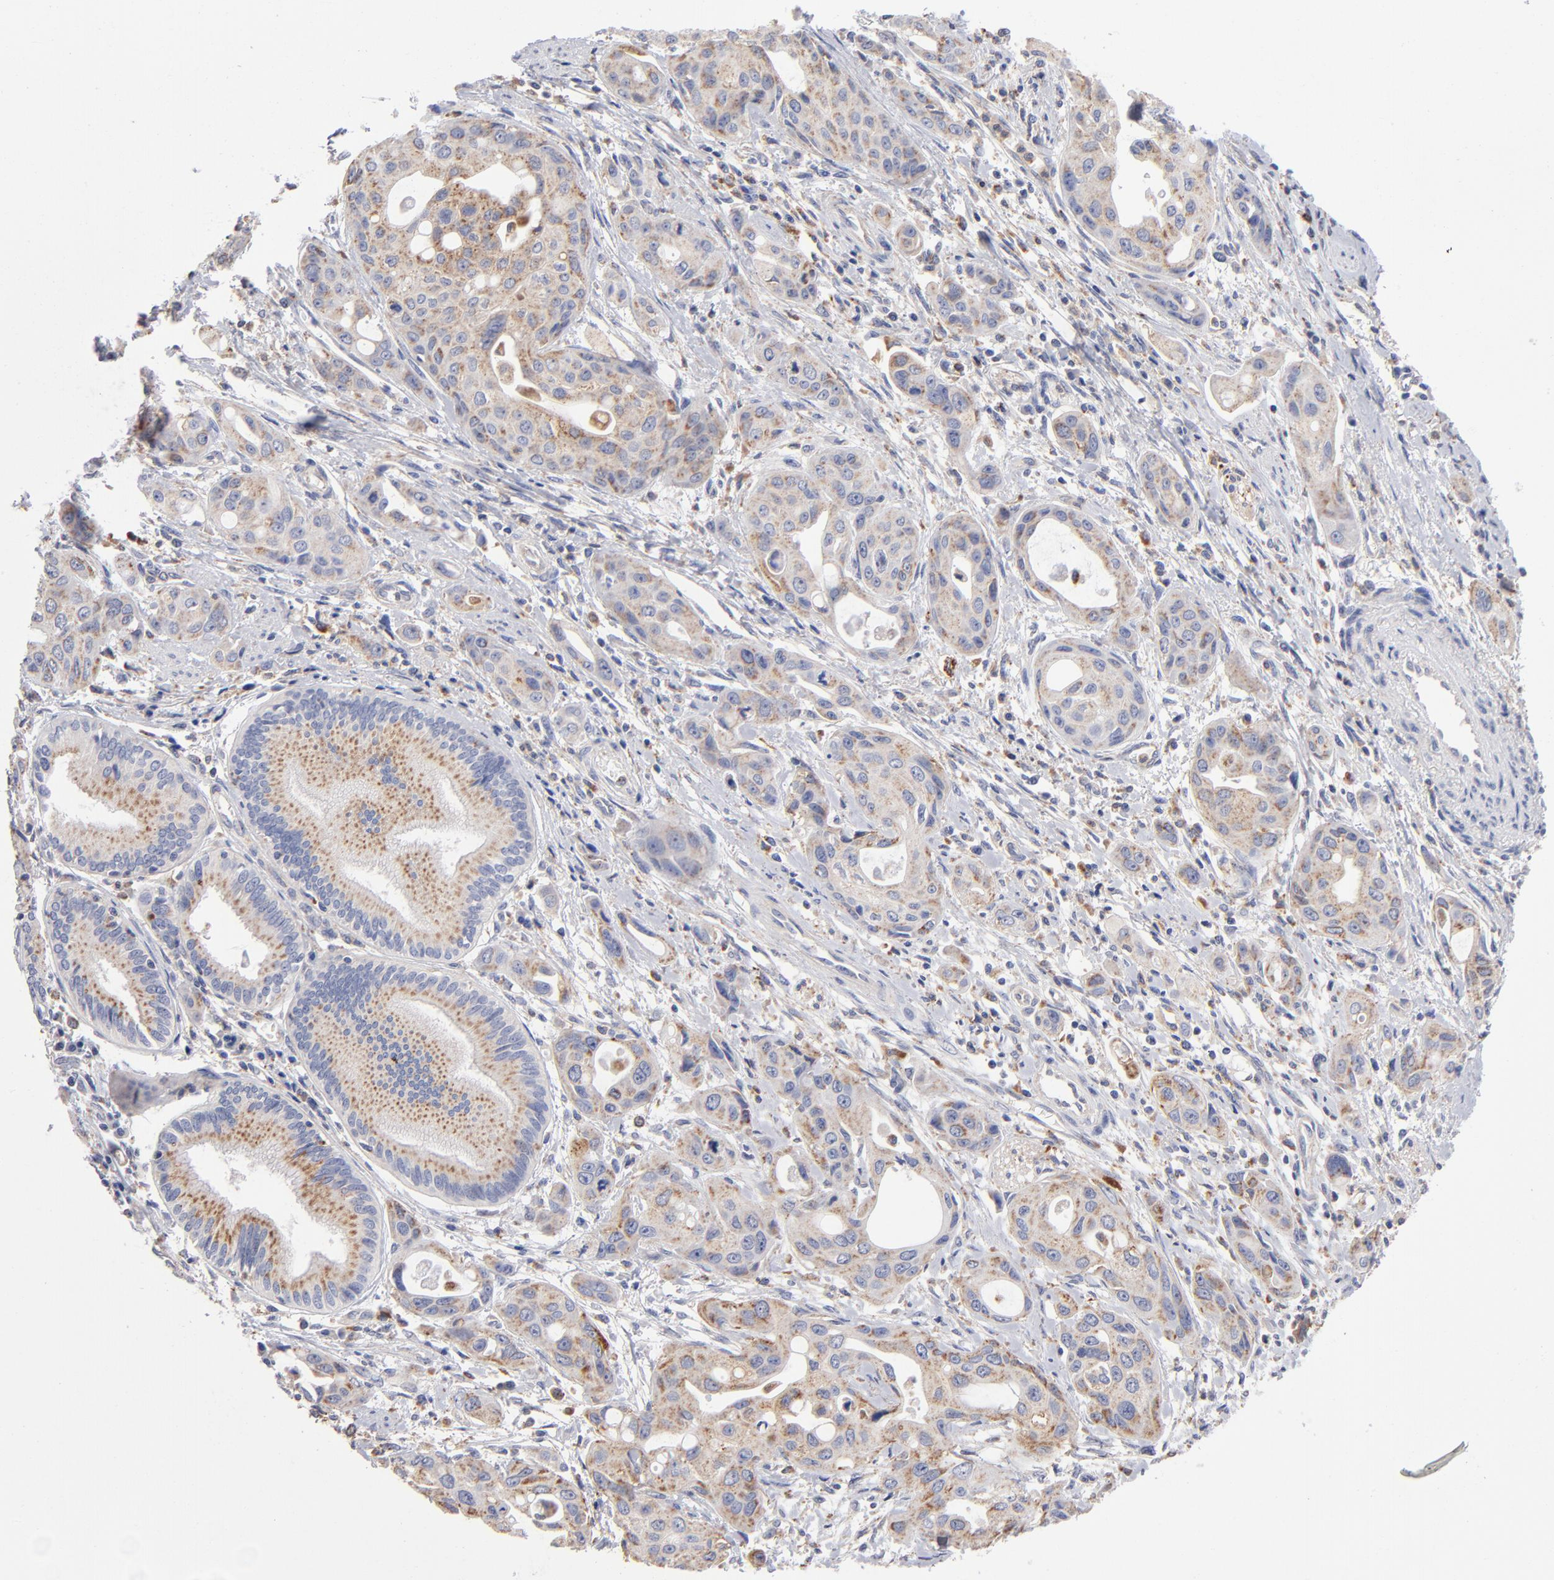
{"staining": {"intensity": "moderate", "quantity": ">75%", "location": "cytoplasmic/membranous"}, "tissue": "pancreatic cancer", "cell_type": "Tumor cells", "image_type": "cancer", "snomed": [{"axis": "morphology", "description": "Adenocarcinoma, NOS"}, {"axis": "topography", "description": "Pancreas"}], "caption": "Pancreatic cancer (adenocarcinoma) stained for a protein (brown) exhibits moderate cytoplasmic/membranous positive positivity in about >75% of tumor cells.", "gene": "RRAGB", "patient": {"sex": "female", "age": 60}}